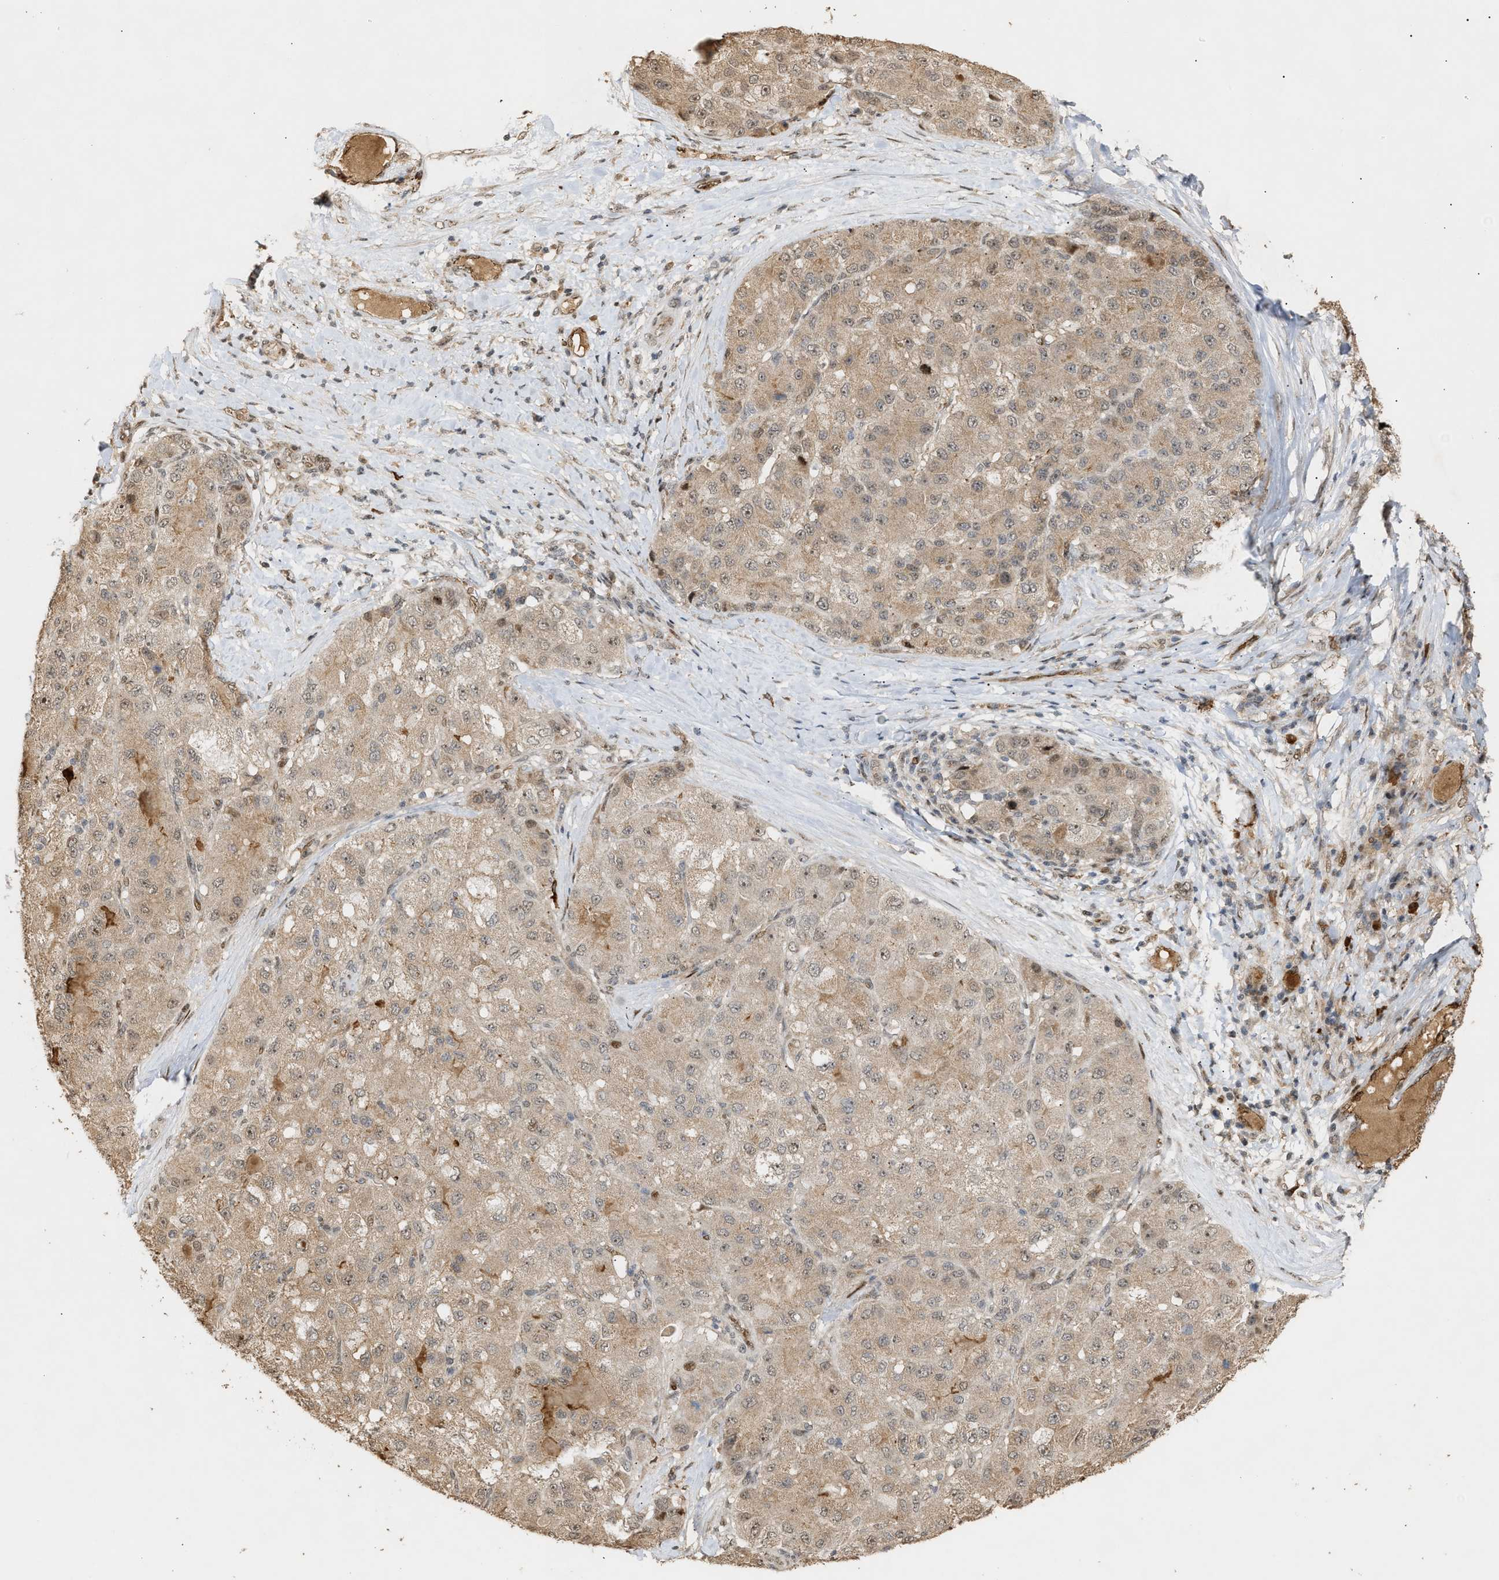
{"staining": {"intensity": "weak", "quantity": ">75%", "location": "cytoplasmic/membranous,nuclear"}, "tissue": "liver cancer", "cell_type": "Tumor cells", "image_type": "cancer", "snomed": [{"axis": "morphology", "description": "Carcinoma, Hepatocellular, NOS"}, {"axis": "topography", "description": "Liver"}], "caption": "Tumor cells exhibit low levels of weak cytoplasmic/membranous and nuclear staining in about >75% of cells in liver cancer. Nuclei are stained in blue.", "gene": "ZFAND5", "patient": {"sex": "male", "age": 80}}